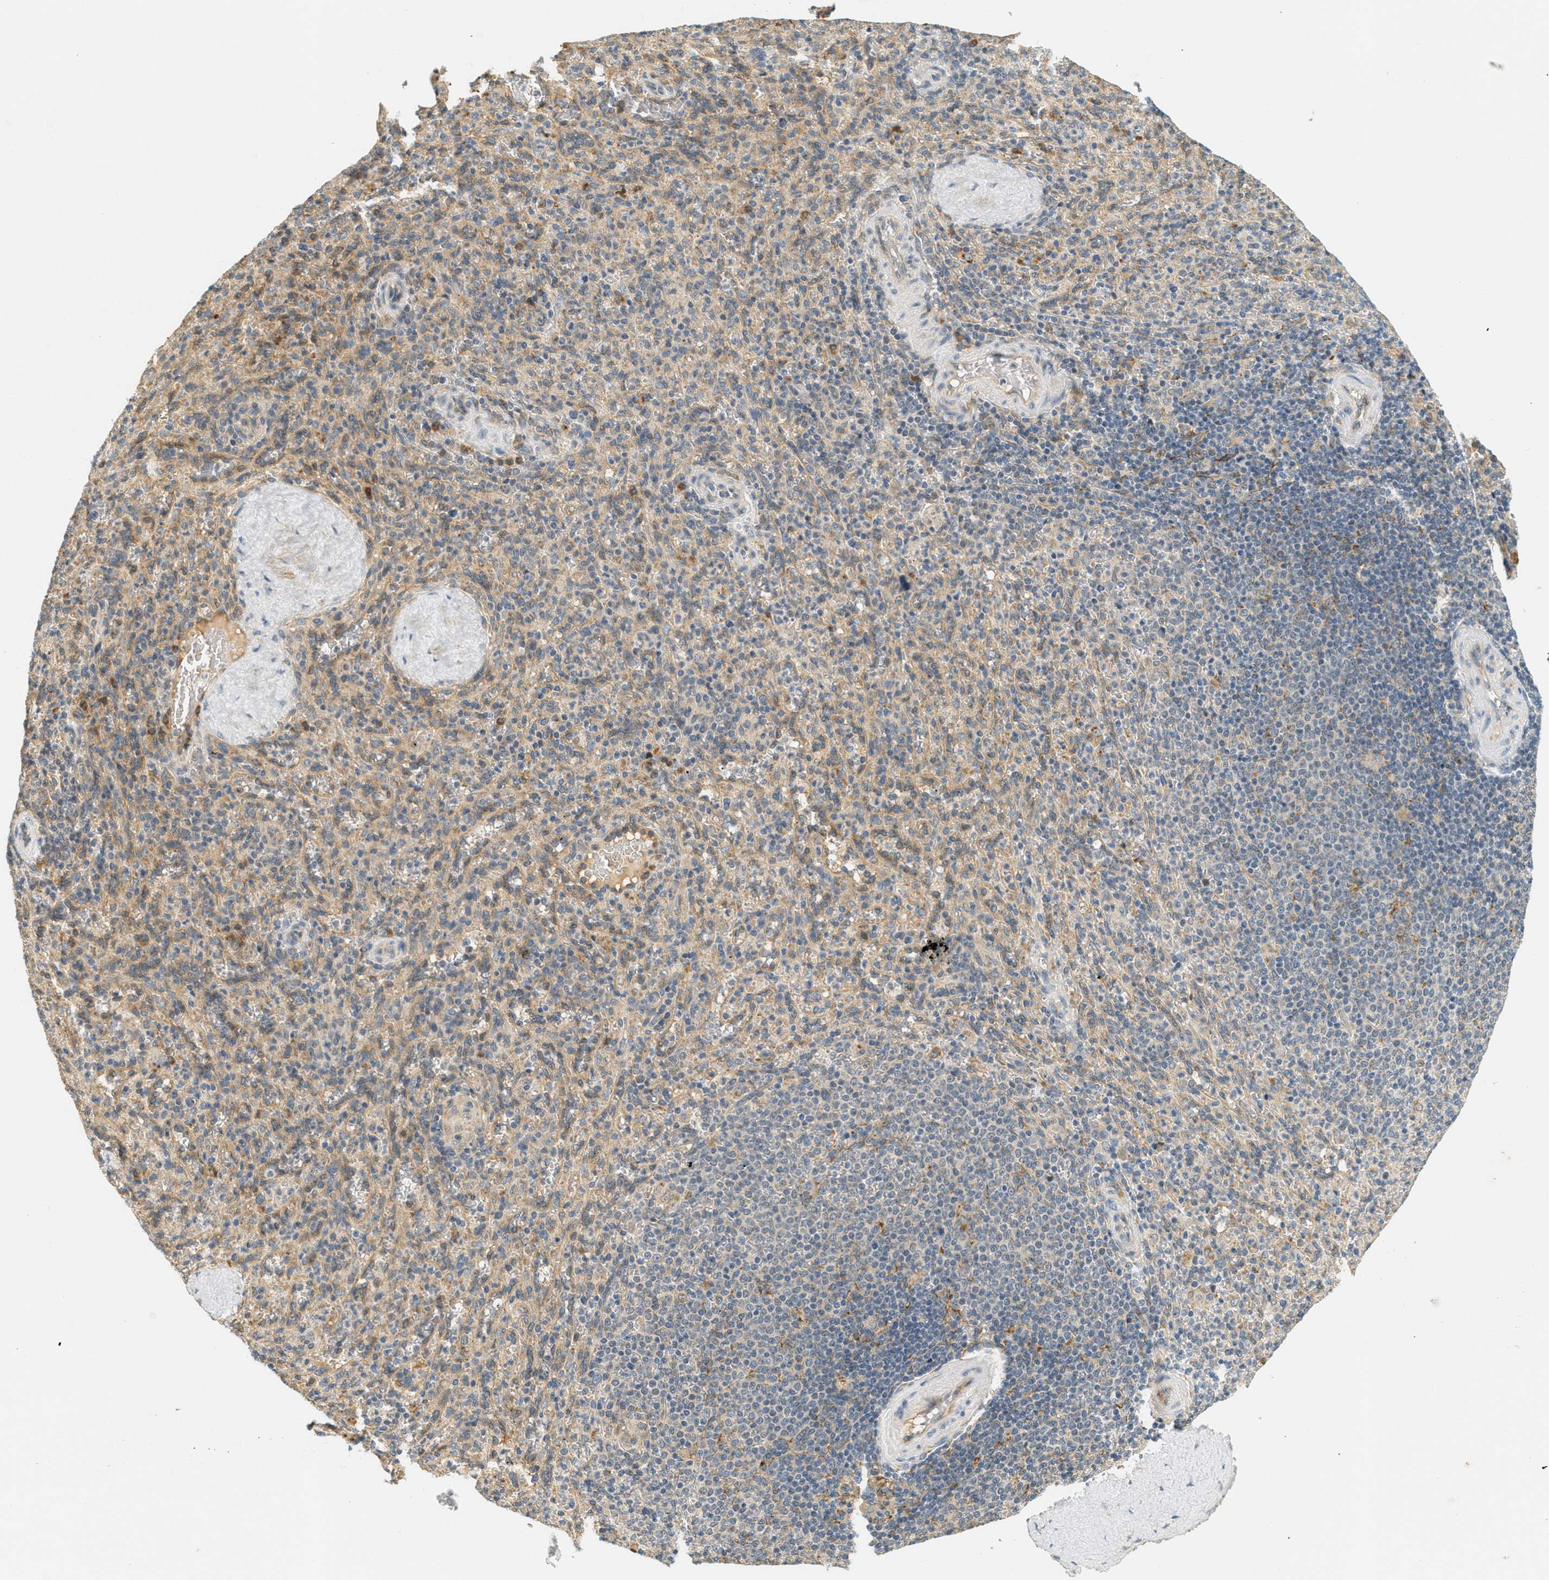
{"staining": {"intensity": "weak", "quantity": "25%-75%", "location": "cytoplasmic/membranous"}, "tissue": "spleen", "cell_type": "Cells in red pulp", "image_type": "normal", "snomed": [{"axis": "morphology", "description": "Normal tissue, NOS"}, {"axis": "topography", "description": "Spleen"}], "caption": "Protein expression analysis of normal spleen exhibits weak cytoplasmic/membranous expression in about 25%-75% of cells in red pulp.", "gene": "PDK1", "patient": {"sex": "male", "age": 36}}